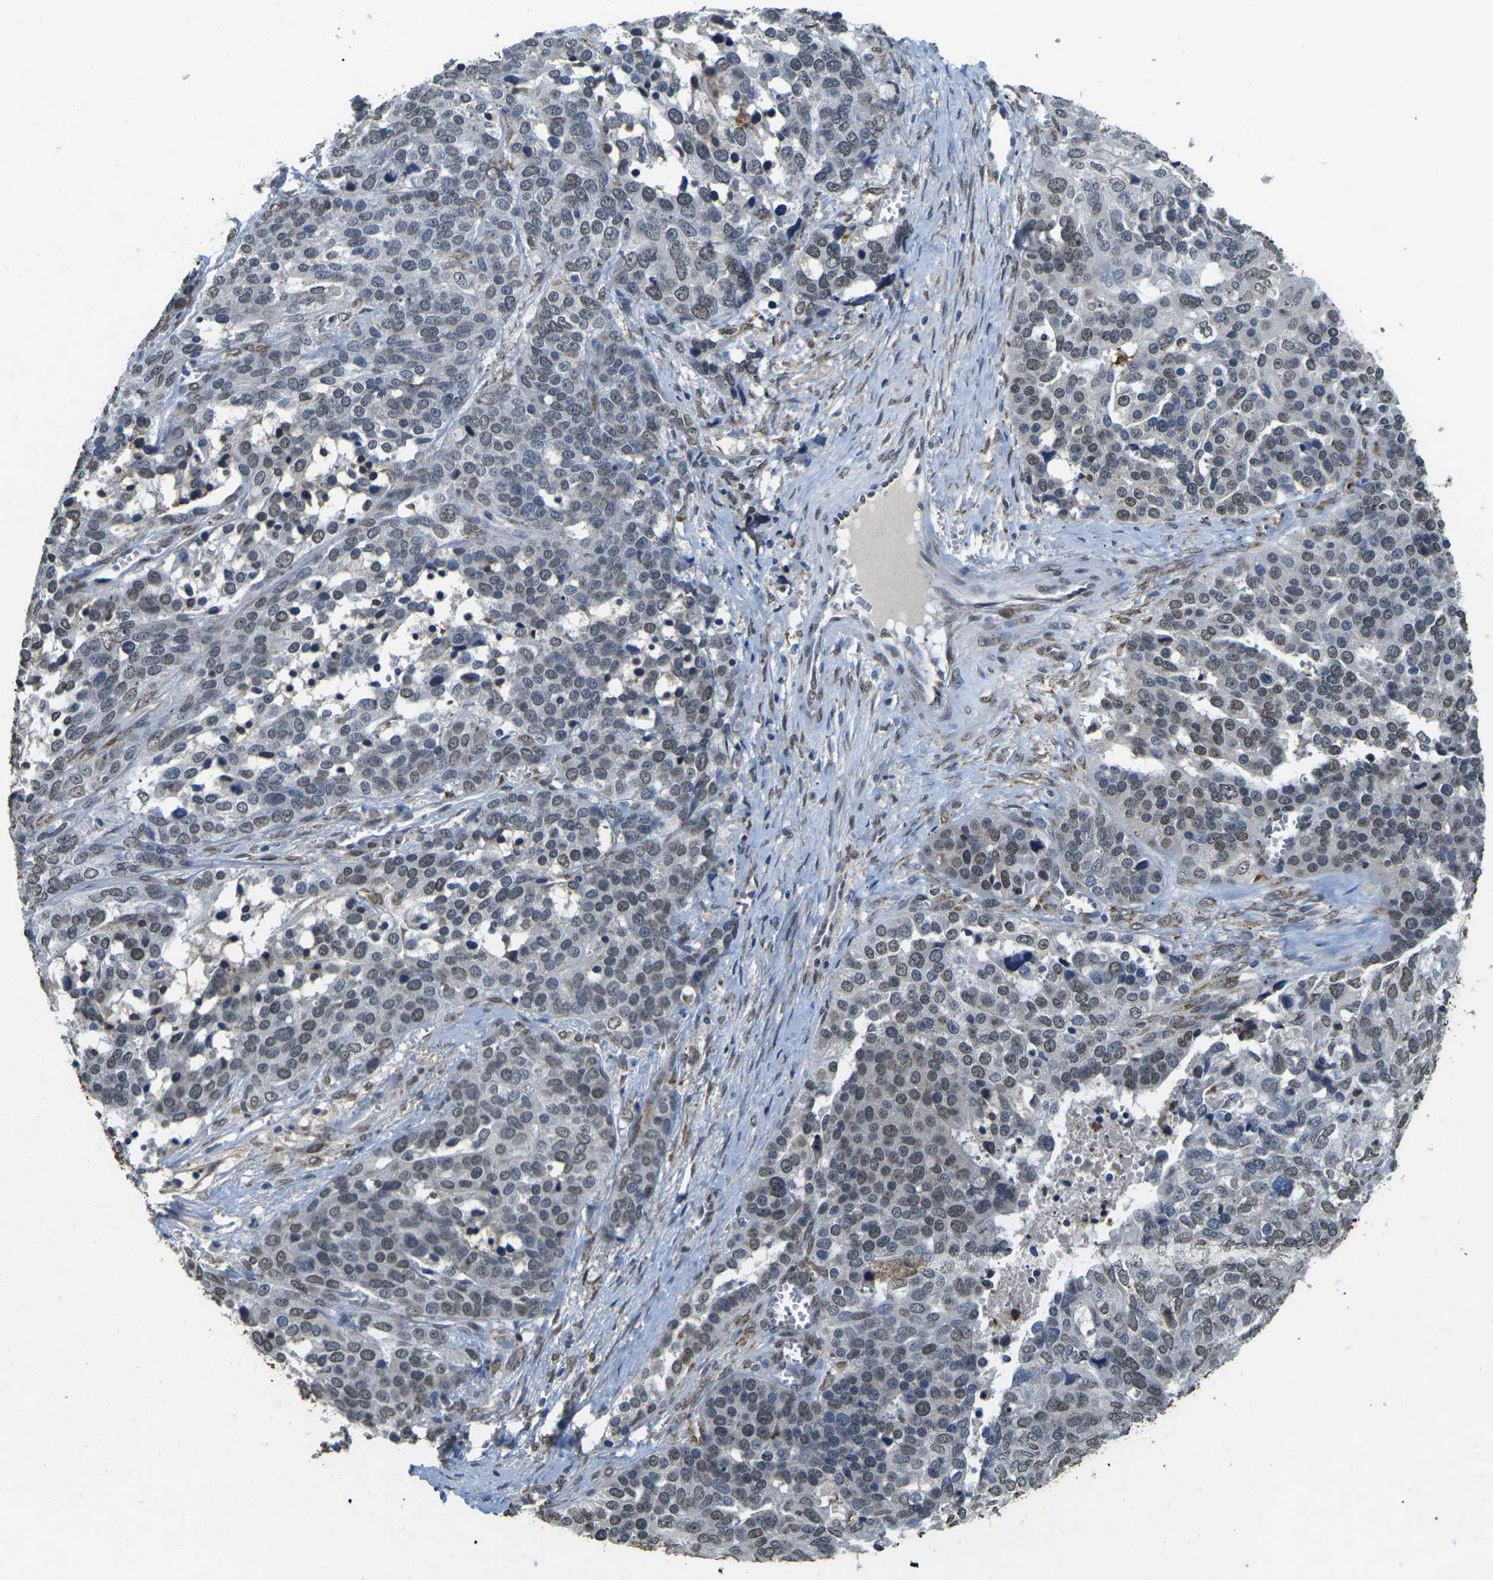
{"staining": {"intensity": "weak", "quantity": "25%-75%", "location": "nuclear"}, "tissue": "ovarian cancer", "cell_type": "Tumor cells", "image_type": "cancer", "snomed": [{"axis": "morphology", "description": "Cystadenocarcinoma, serous, NOS"}, {"axis": "topography", "description": "Ovary"}], "caption": "Human ovarian serous cystadenocarcinoma stained for a protein (brown) exhibits weak nuclear positive positivity in approximately 25%-75% of tumor cells.", "gene": "SCNN1B", "patient": {"sex": "female", "age": 44}}